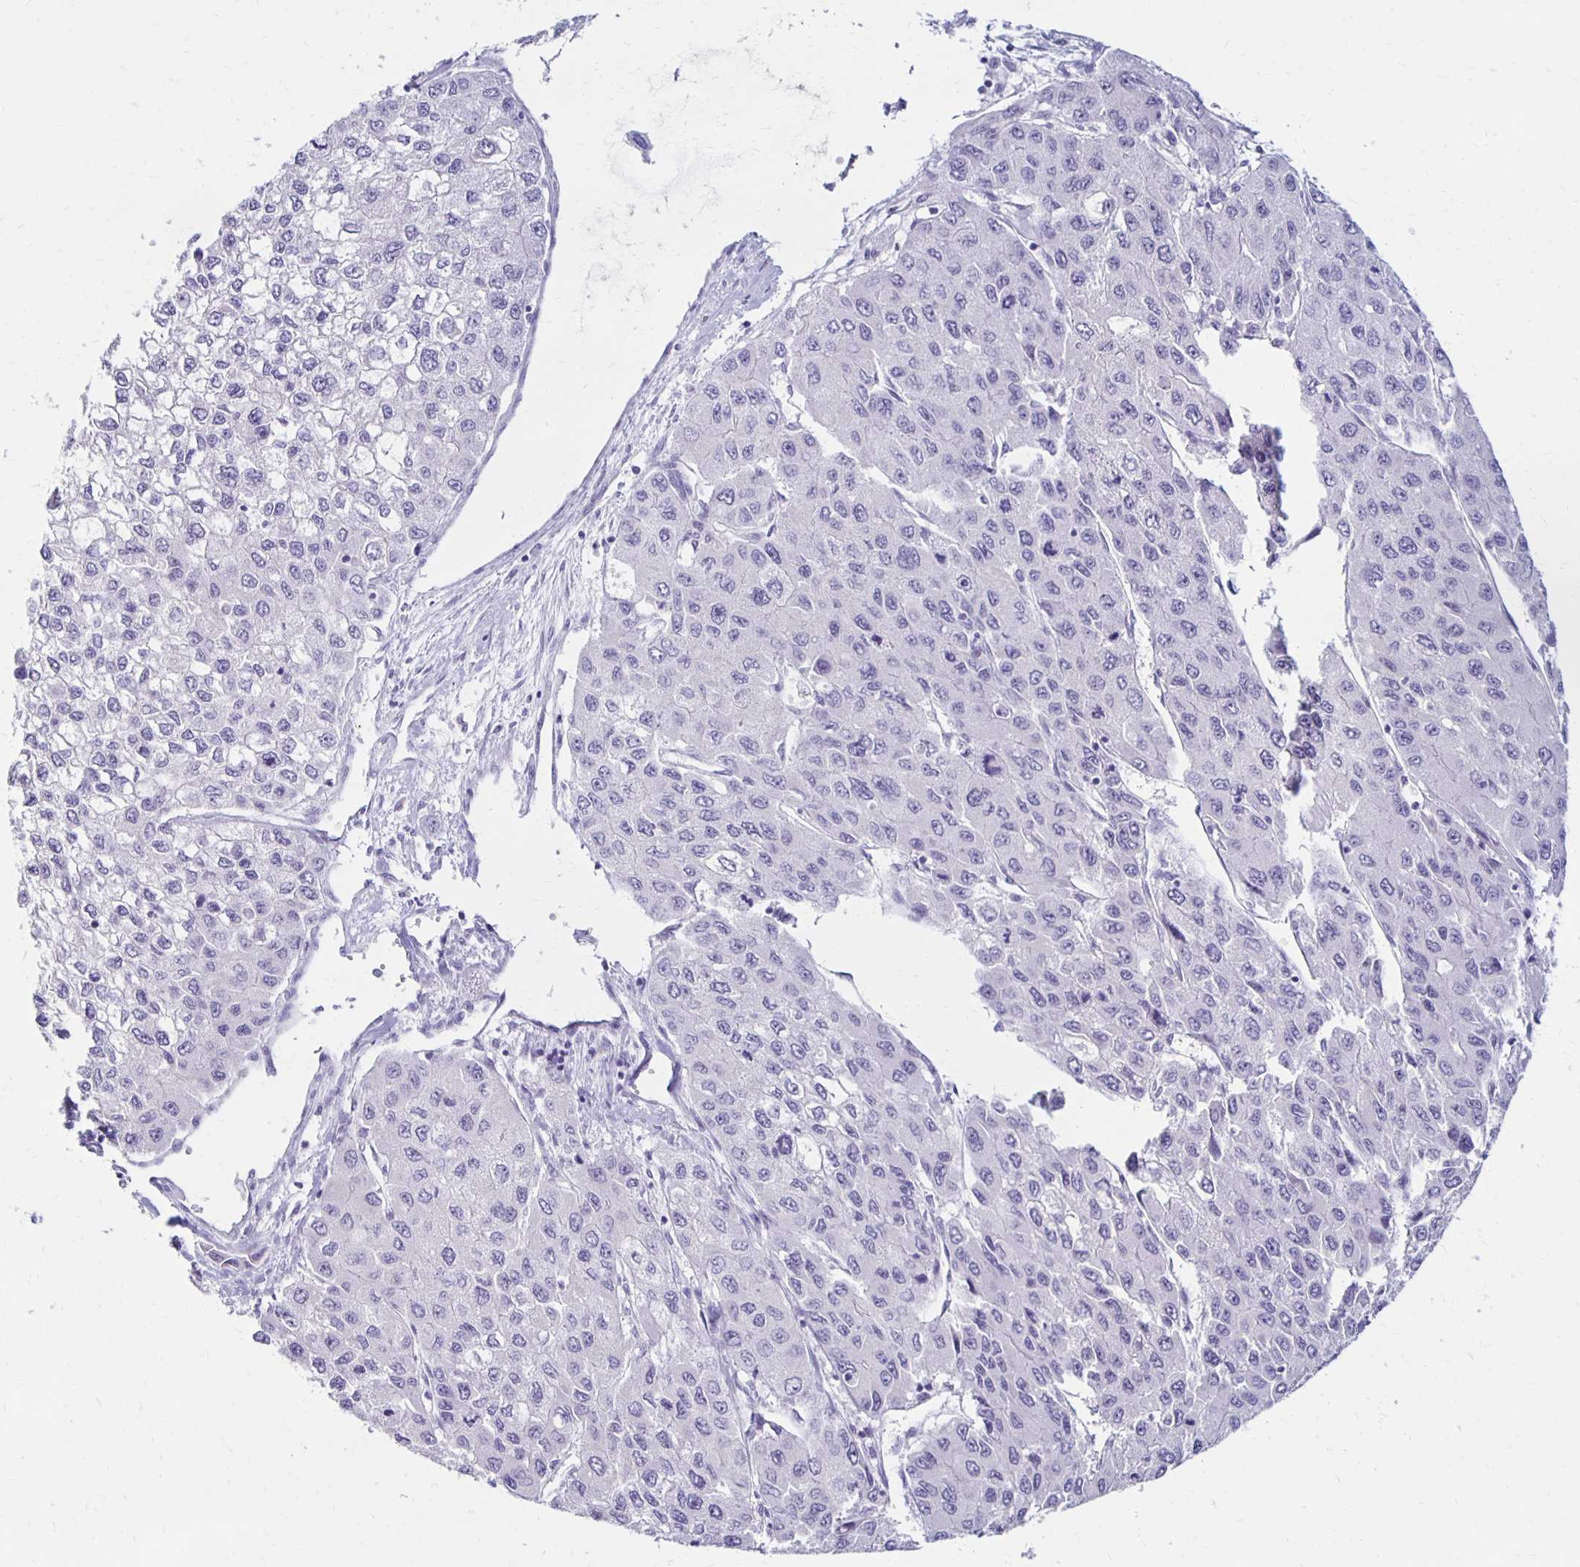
{"staining": {"intensity": "negative", "quantity": "none", "location": "none"}, "tissue": "liver cancer", "cell_type": "Tumor cells", "image_type": "cancer", "snomed": [{"axis": "morphology", "description": "Carcinoma, Hepatocellular, NOS"}, {"axis": "topography", "description": "Liver"}], "caption": "Immunohistochemistry (IHC) micrograph of liver cancer (hepatocellular carcinoma) stained for a protein (brown), which demonstrates no expression in tumor cells.", "gene": "RYR1", "patient": {"sex": "female", "age": 66}}